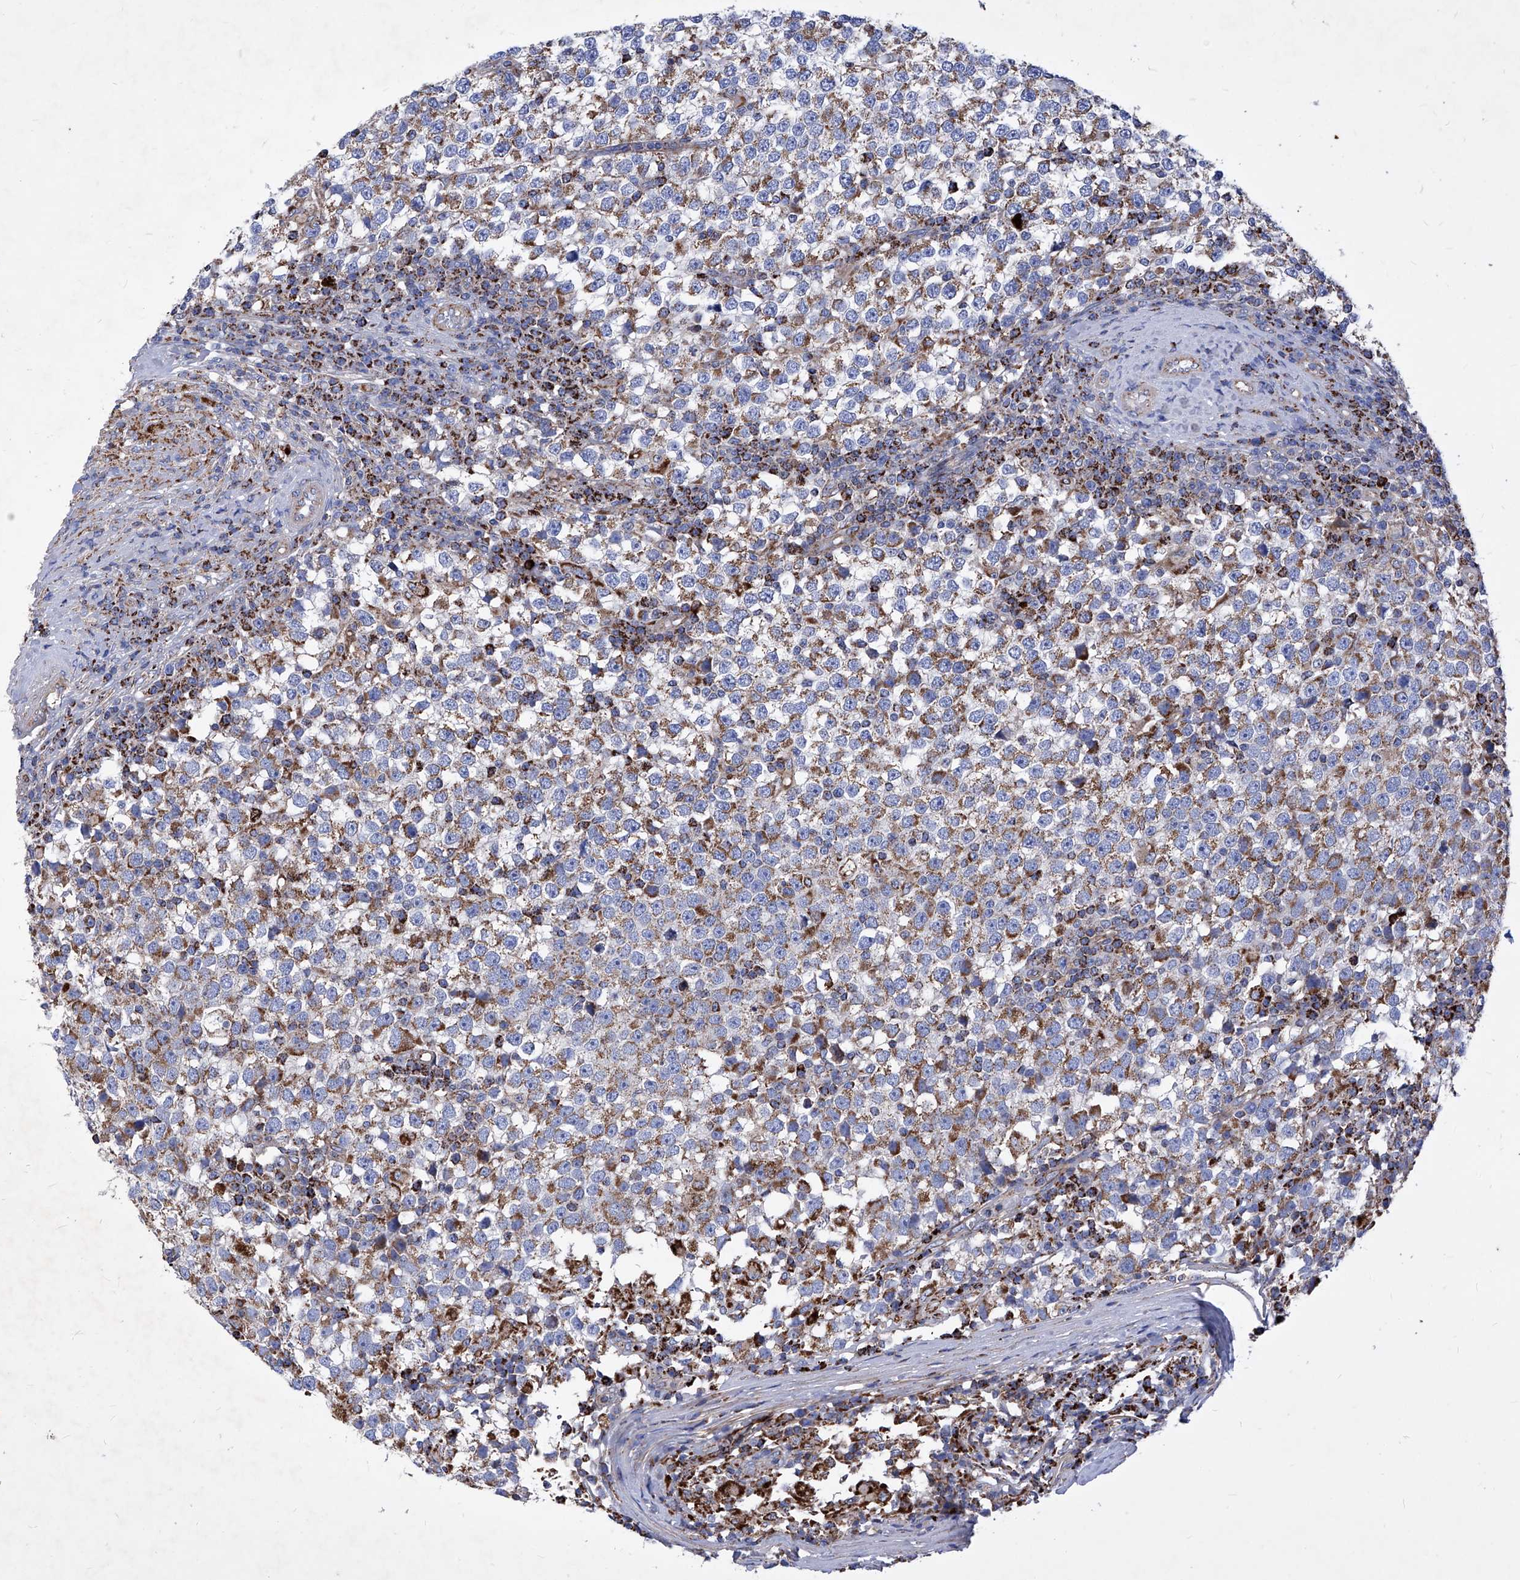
{"staining": {"intensity": "moderate", "quantity": ">75%", "location": "cytoplasmic/membranous"}, "tissue": "testis cancer", "cell_type": "Tumor cells", "image_type": "cancer", "snomed": [{"axis": "morphology", "description": "Seminoma, NOS"}, {"axis": "topography", "description": "Testis"}], "caption": "Human testis cancer (seminoma) stained with a protein marker displays moderate staining in tumor cells.", "gene": "HRNR", "patient": {"sex": "male", "age": 65}}